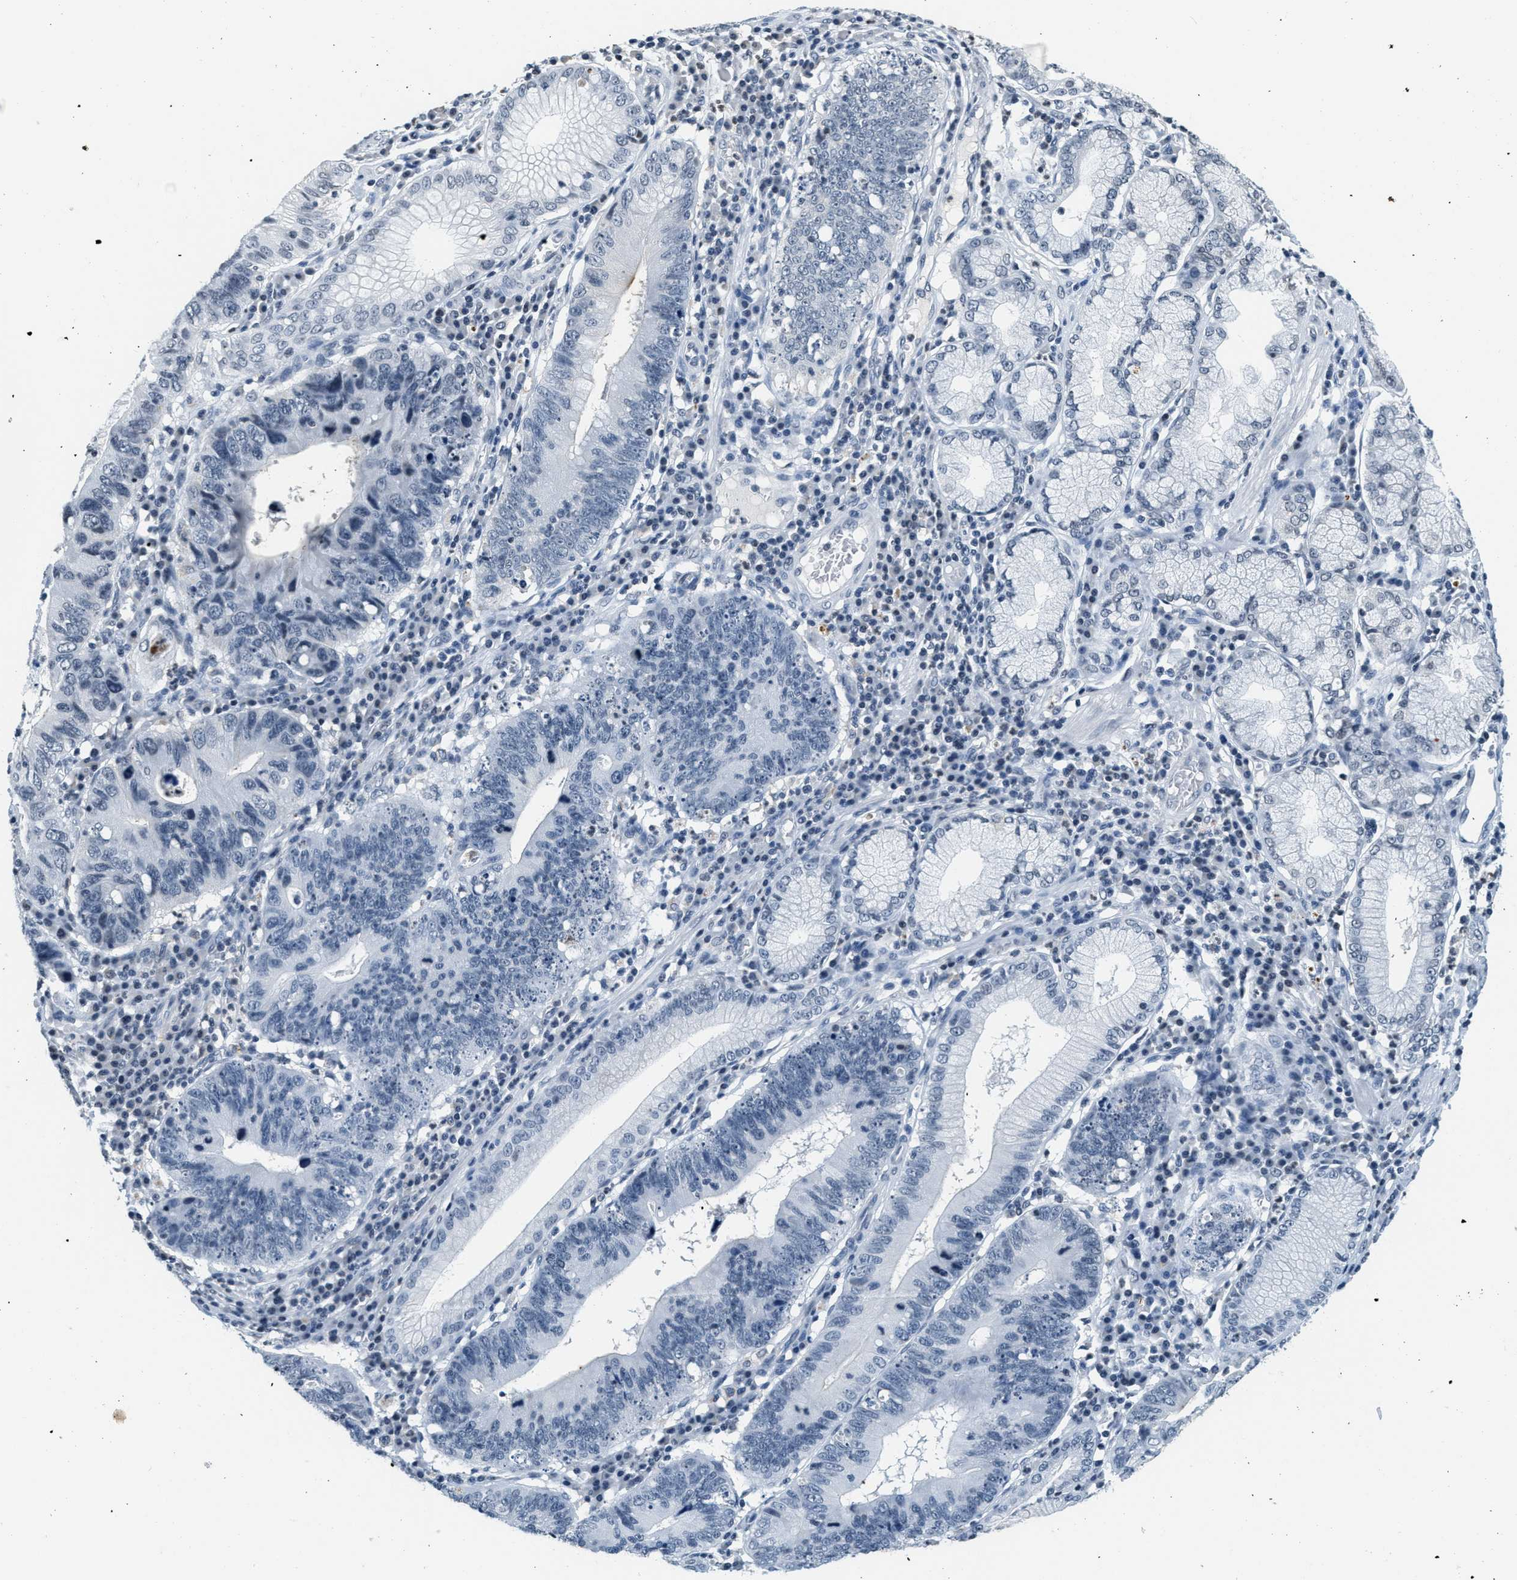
{"staining": {"intensity": "negative", "quantity": "none", "location": "none"}, "tissue": "stomach cancer", "cell_type": "Tumor cells", "image_type": "cancer", "snomed": [{"axis": "morphology", "description": "Adenocarcinoma, NOS"}, {"axis": "topography", "description": "Stomach"}], "caption": "This image is of stomach cancer stained with IHC to label a protein in brown with the nuclei are counter-stained blue. There is no positivity in tumor cells.", "gene": "CA4", "patient": {"sex": "male", "age": 59}}